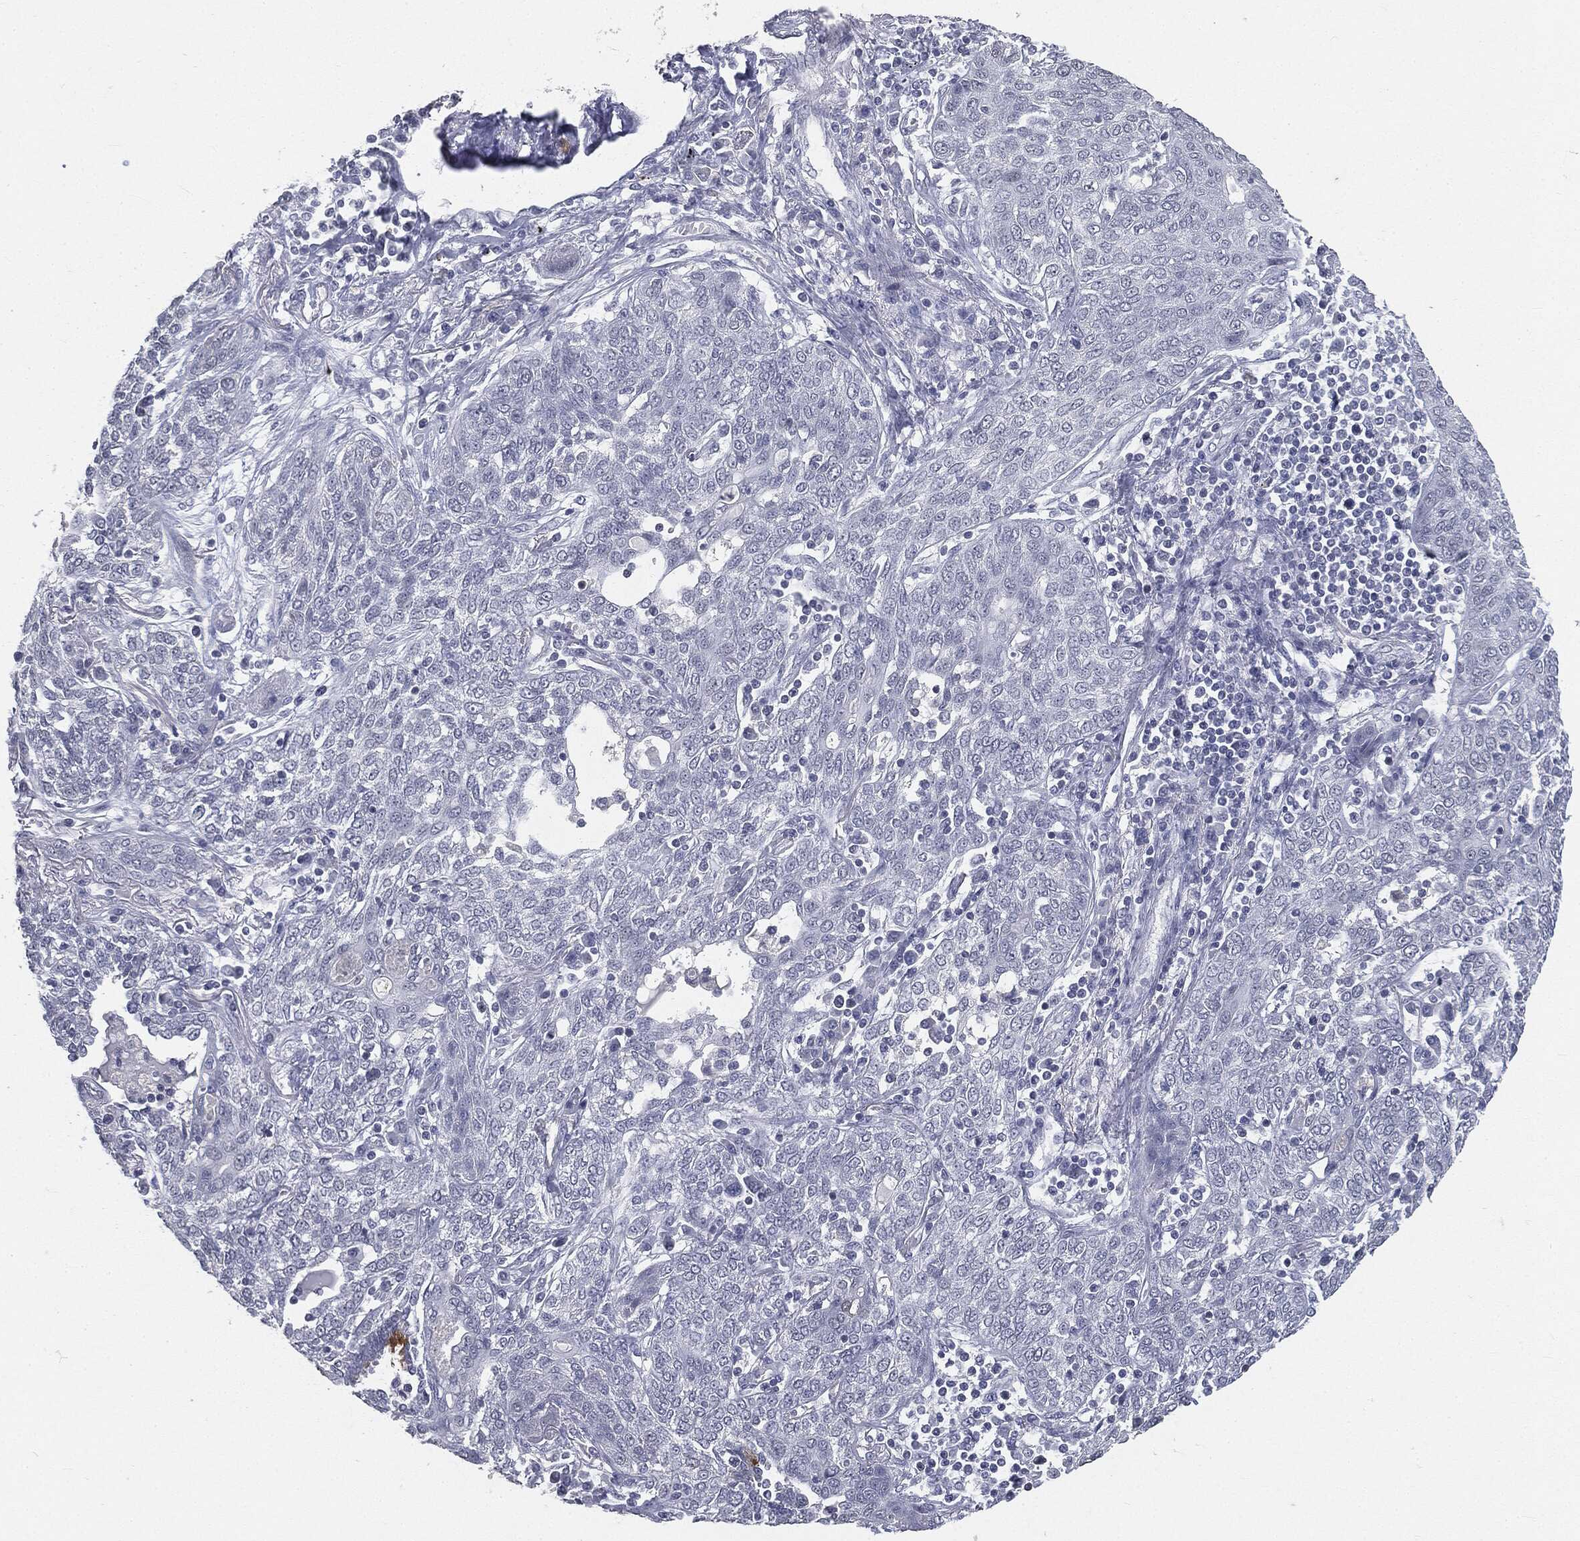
{"staining": {"intensity": "negative", "quantity": "none", "location": "none"}, "tissue": "lung cancer", "cell_type": "Tumor cells", "image_type": "cancer", "snomed": [{"axis": "morphology", "description": "Squamous cell carcinoma, NOS"}, {"axis": "topography", "description": "Lung"}], "caption": "Image shows no significant protein staining in tumor cells of lung cancer (squamous cell carcinoma).", "gene": "SLC2A2", "patient": {"sex": "female", "age": 70}}